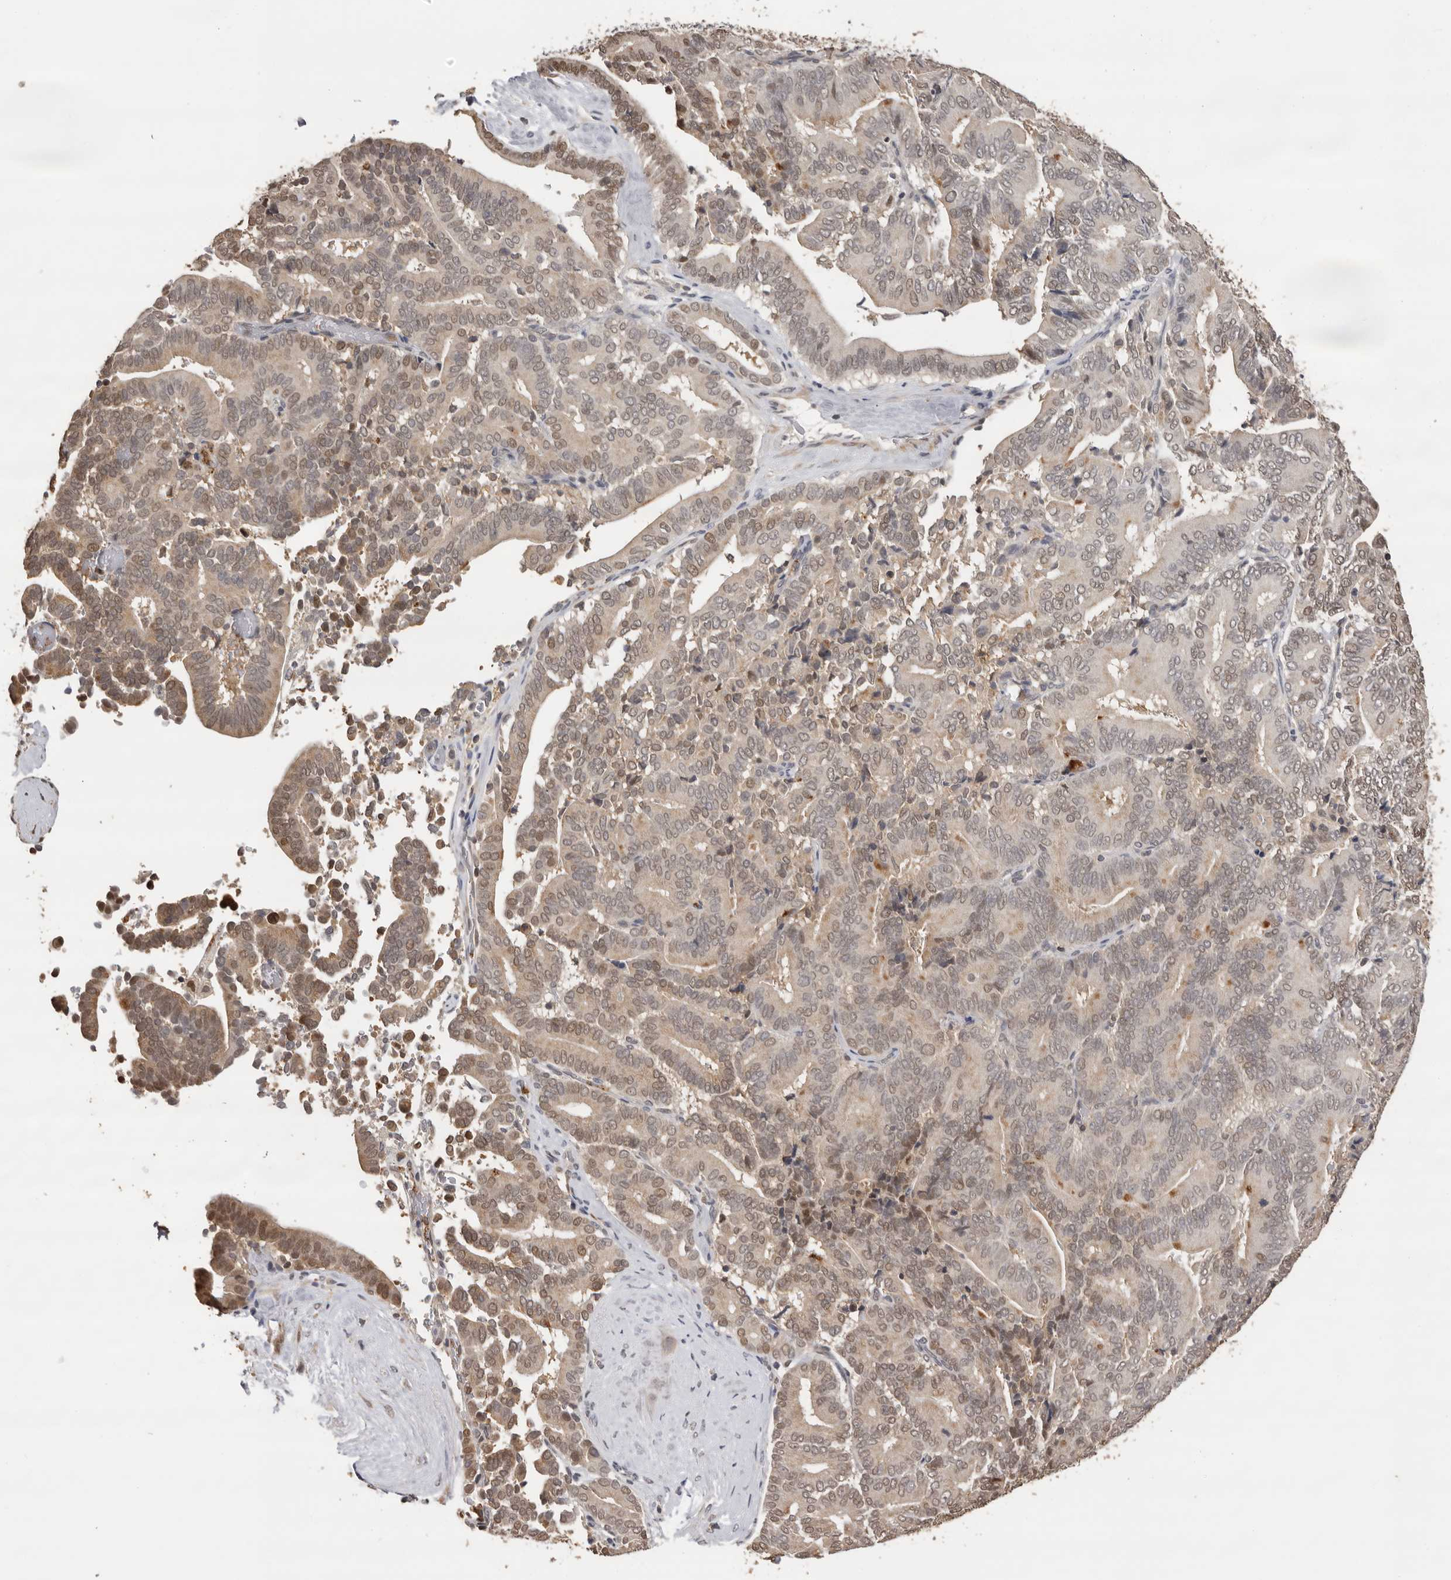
{"staining": {"intensity": "weak", "quantity": ">75%", "location": "cytoplasmic/membranous,nuclear"}, "tissue": "liver cancer", "cell_type": "Tumor cells", "image_type": "cancer", "snomed": [{"axis": "morphology", "description": "Cholangiocarcinoma"}, {"axis": "topography", "description": "Liver"}], "caption": "The histopathology image shows a brown stain indicating the presence of a protein in the cytoplasmic/membranous and nuclear of tumor cells in cholangiocarcinoma (liver). (DAB (3,3'-diaminobenzidine) IHC, brown staining for protein, blue staining for nuclei).", "gene": "KIF2B", "patient": {"sex": "female", "age": 75}}